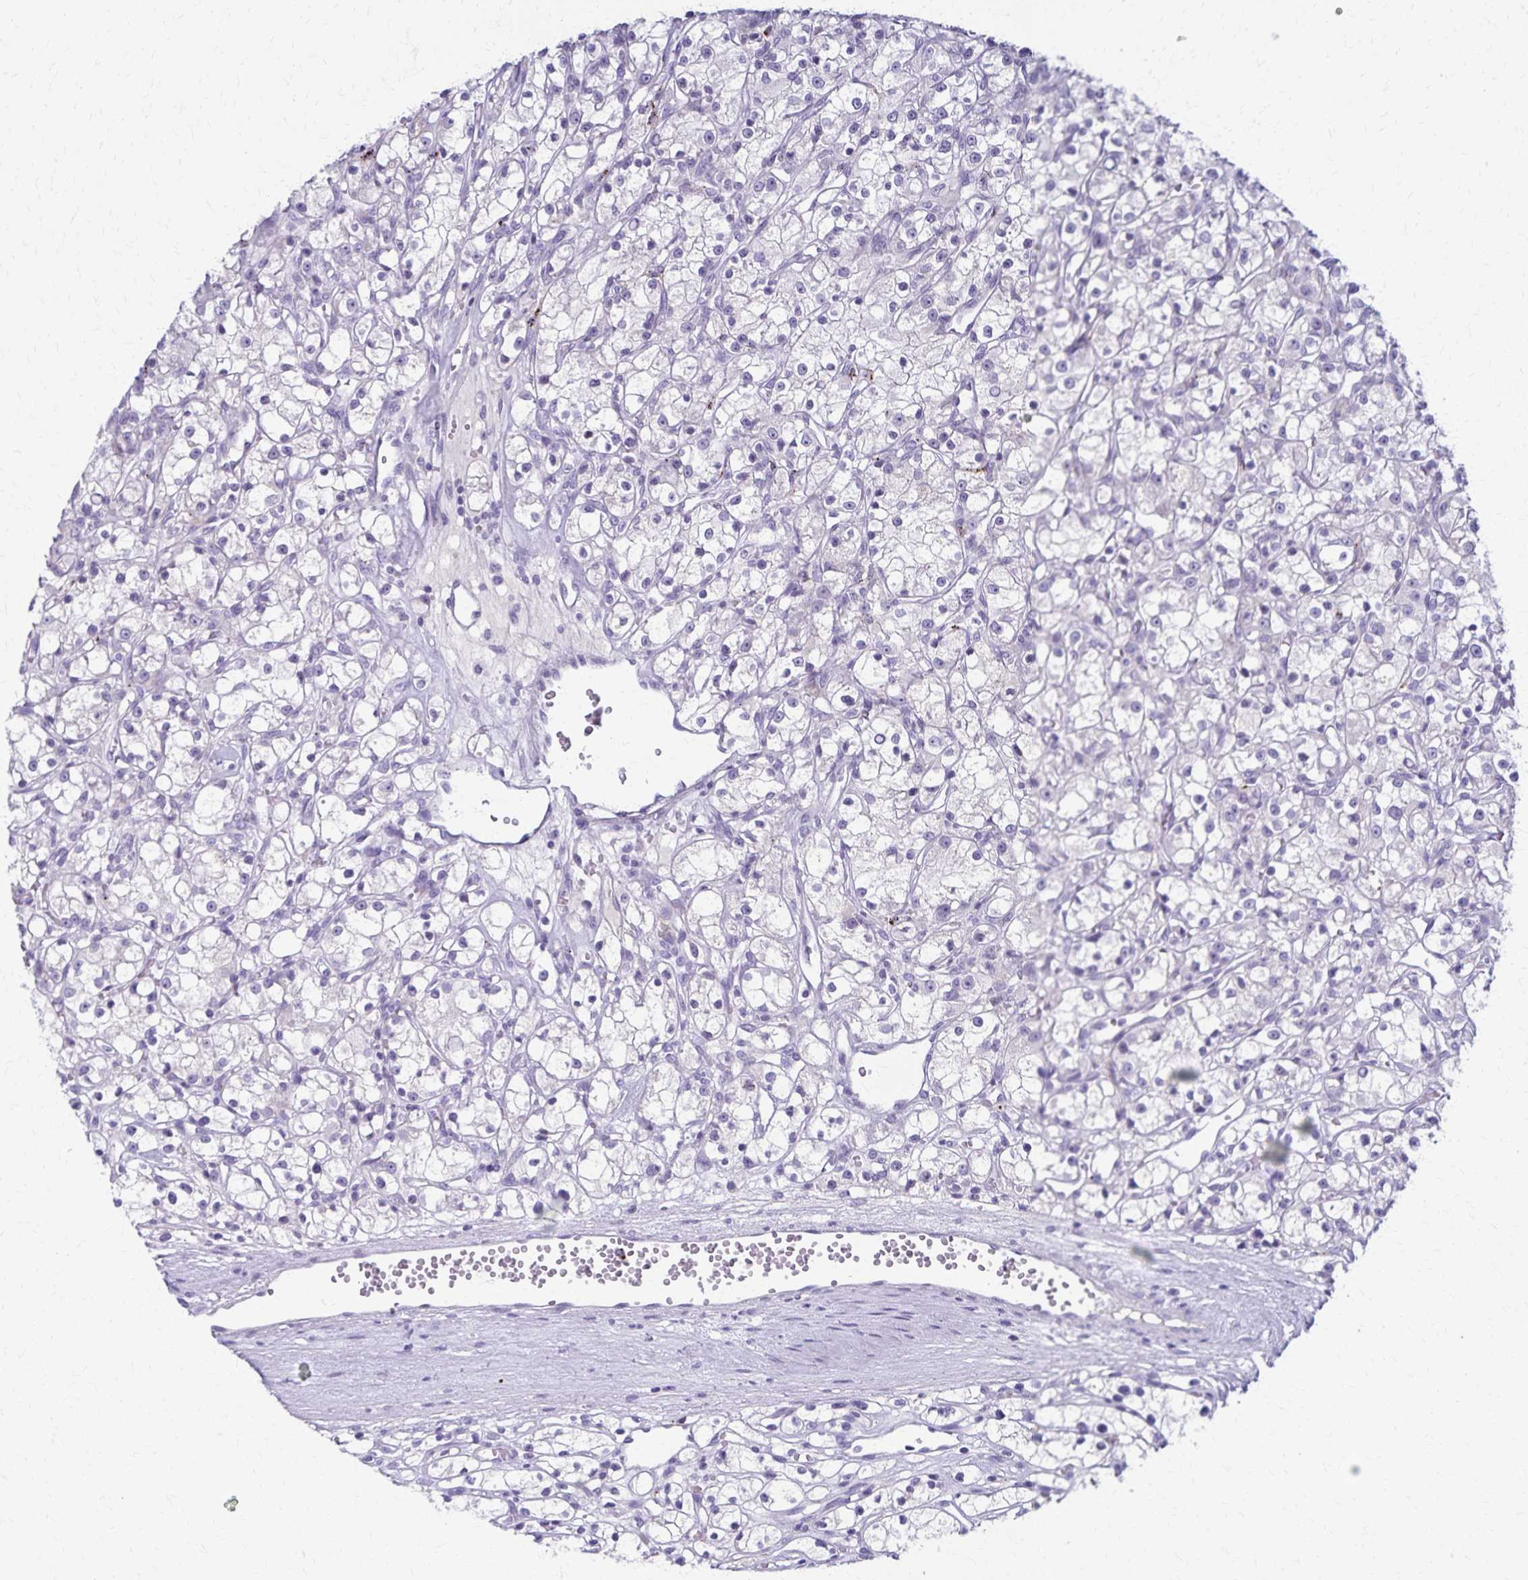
{"staining": {"intensity": "negative", "quantity": "none", "location": "none"}, "tissue": "renal cancer", "cell_type": "Tumor cells", "image_type": "cancer", "snomed": [{"axis": "morphology", "description": "Adenocarcinoma, NOS"}, {"axis": "topography", "description": "Kidney"}], "caption": "This is an immunohistochemistry (IHC) micrograph of adenocarcinoma (renal). There is no staining in tumor cells.", "gene": "TMEM60", "patient": {"sex": "female", "age": 59}}